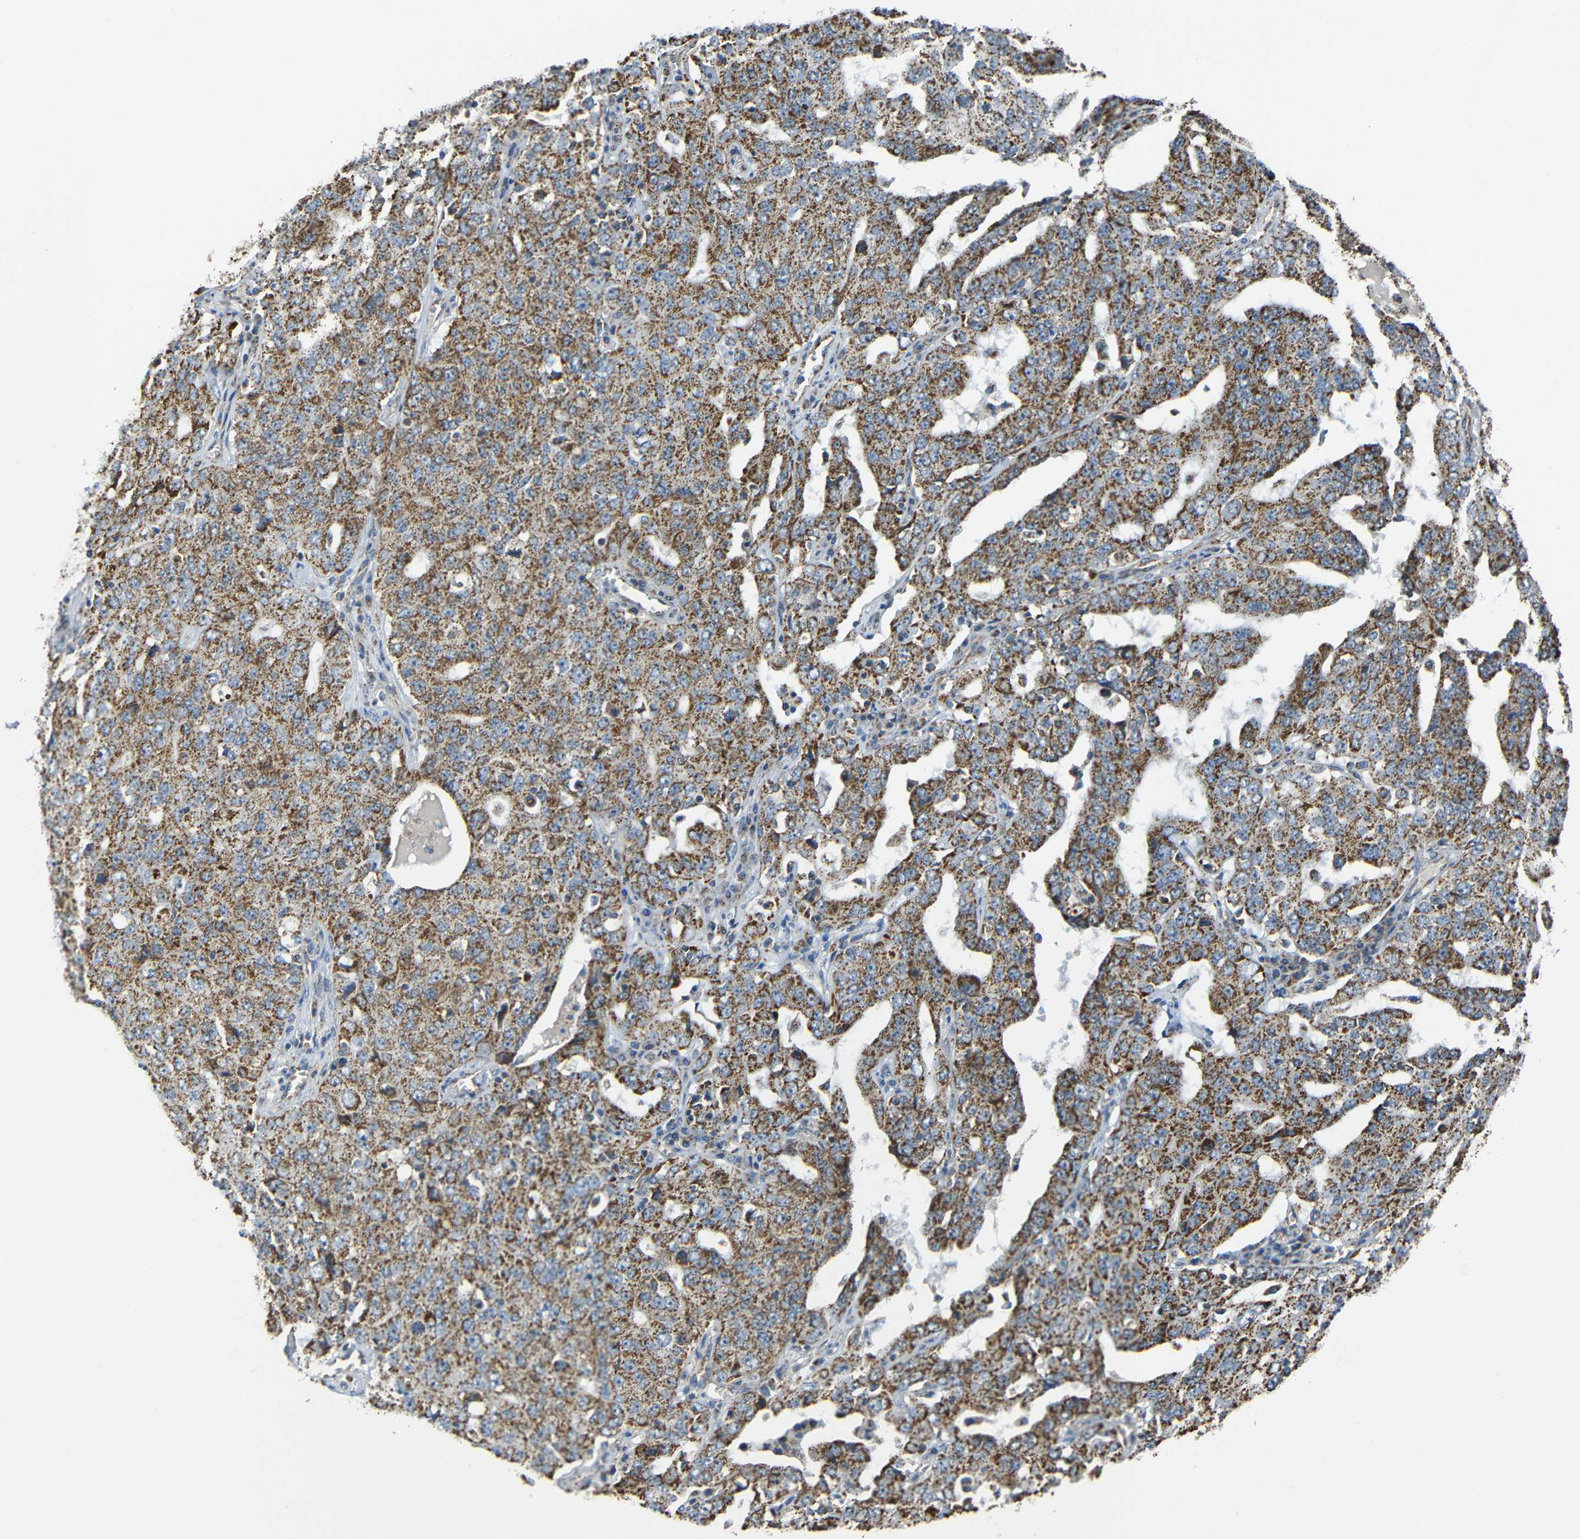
{"staining": {"intensity": "moderate", "quantity": ">75%", "location": "cytoplasmic/membranous"}, "tissue": "ovarian cancer", "cell_type": "Tumor cells", "image_type": "cancer", "snomed": [{"axis": "morphology", "description": "Carcinoma, endometroid"}, {"axis": "topography", "description": "Ovary"}], "caption": "A histopathology image of ovarian endometroid carcinoma stained for a protein reveals moderate cytoplasmic/membranous brown staining in tumor cells. The staining was performed using DAB (3,3'-diaminobenzidine) to visualize the protein expression in brown, while the nuclei were stained in blue with hematoxylin (Magnification: 20x).", "gene": "NR3C2", "patient": {"sex": "female", "age": 62}}